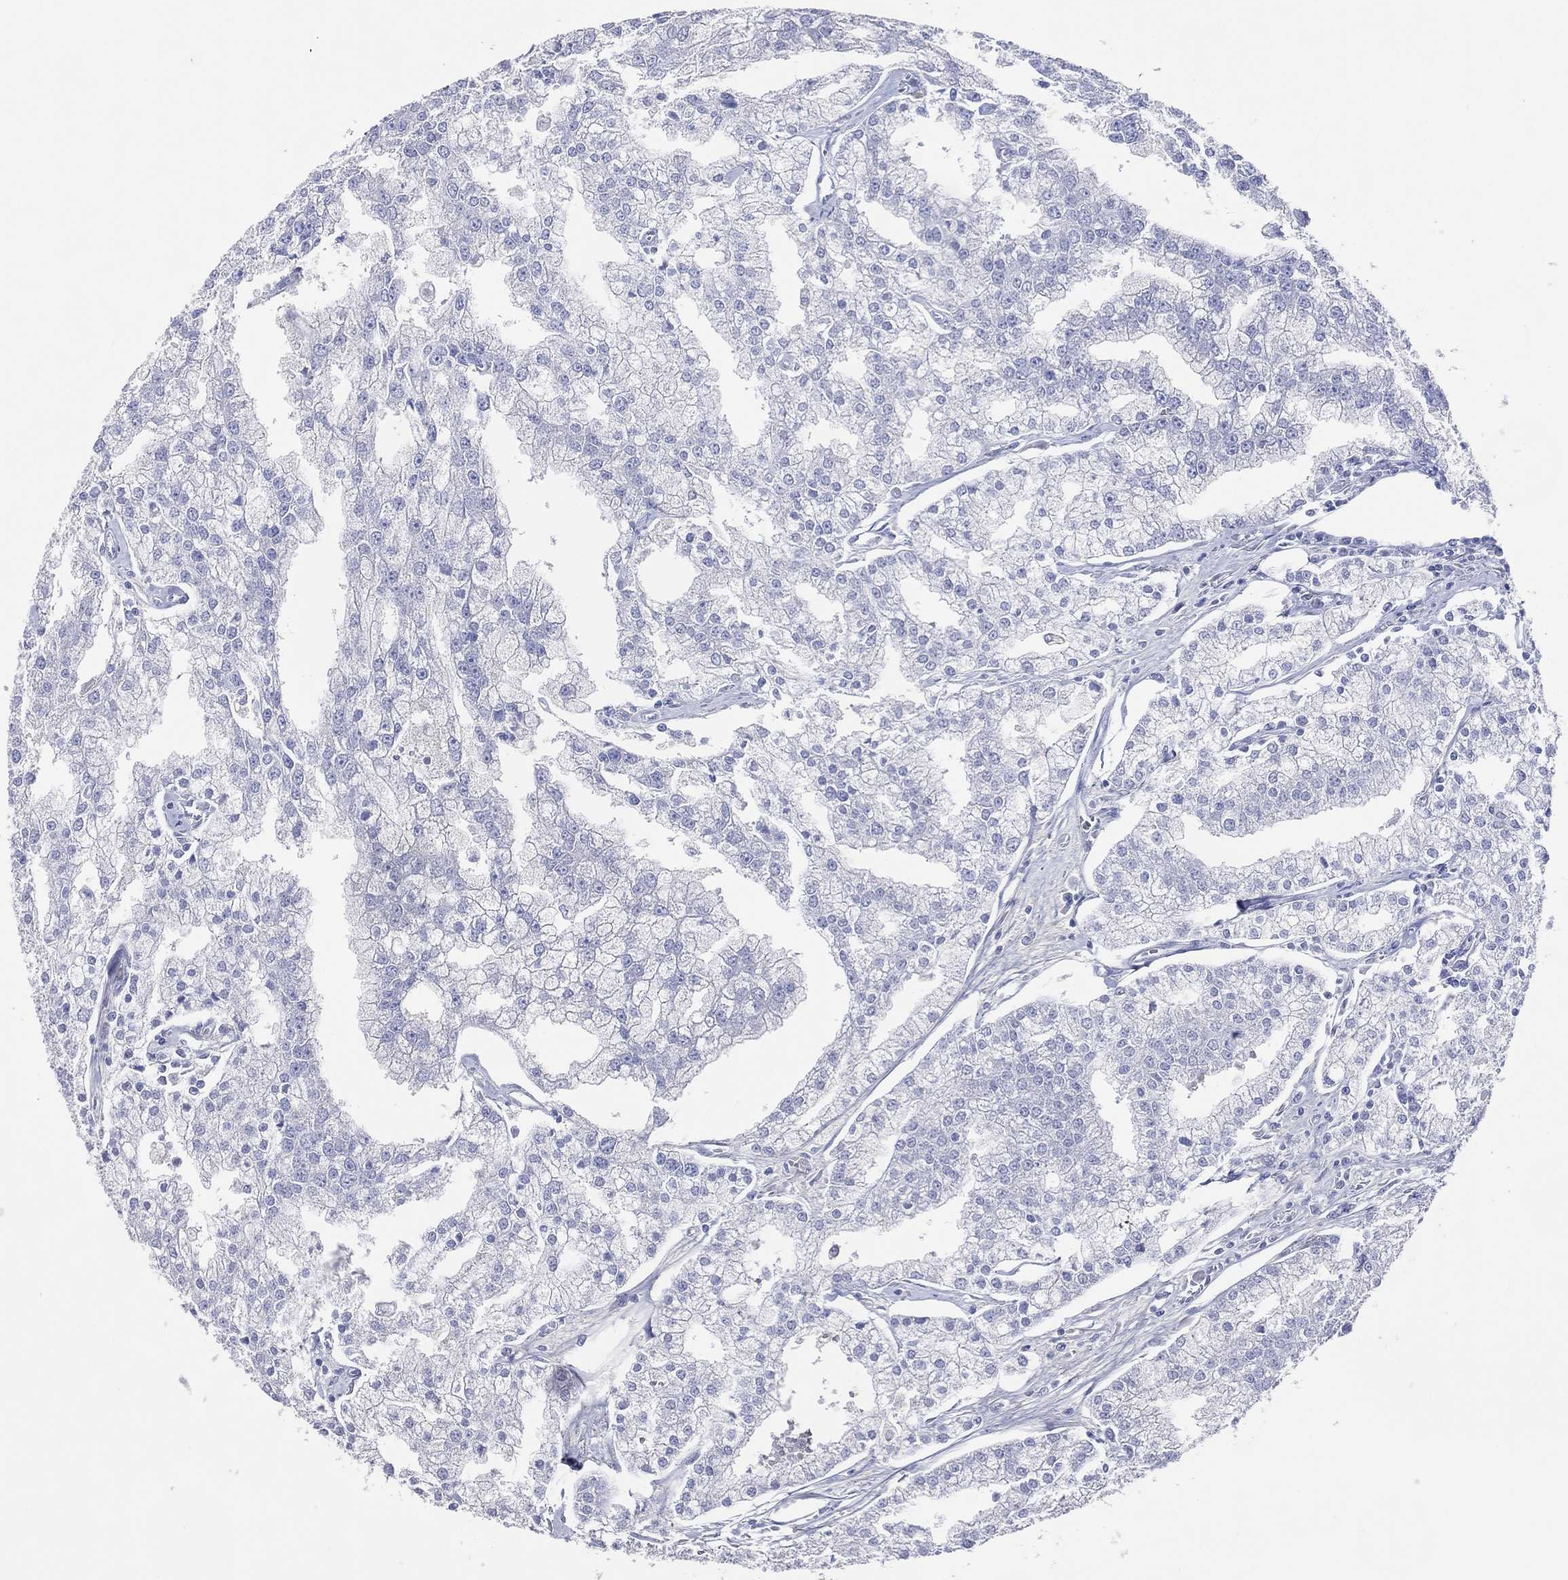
{"staining": {"intensity": "negative", "quantity": "none", "location": "none"}, "tissue": "prostate cancer", "cell_type": "Tumor cells", "image_type": "cancer", "snomed": [{"axis": "morphology", "description": "Adenocarcinoma, NOS"}, {"axis": "topography", "description": "Prostate"}], "caption": "This is an immunohistochemistry photomicrograph of prostate adenocarcinoma. There is no staining in tumor cells.", "gene": "DNAH6", "patient": {"sex": "male", "age": 70}}